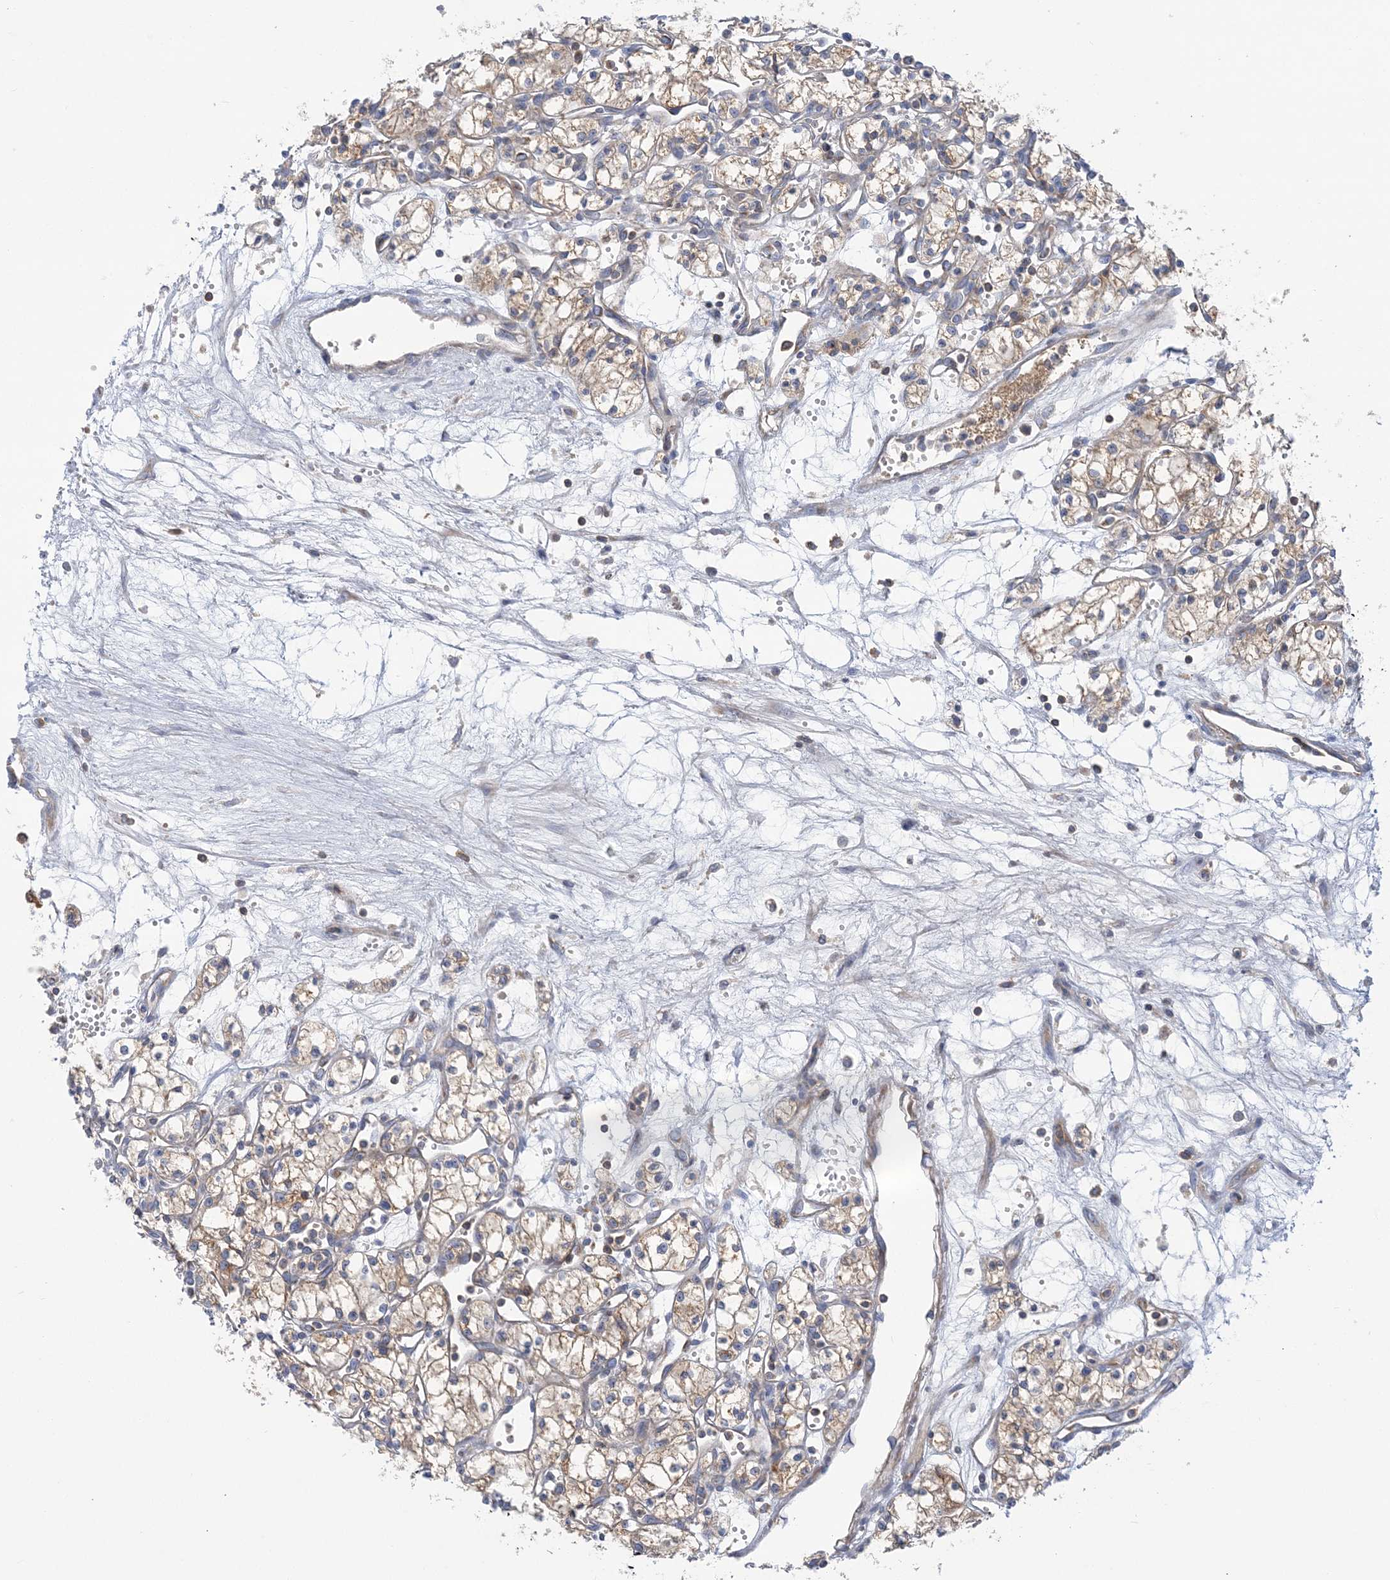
{"staining": {"intensity": "weak", "quantity": ">75%", "location": "cytoplasmic/membranous"}, "tissue": "renal cancer", "cell_type": "Tumor cells", "image_type": "cancer", "snomed": [{"axis": "morphology", "description": "Adenocarcinoma, NOS"}, {"axis": "topography", "description": "Kidney"}], "caption": "IHC micrograph of neoplastic tissue: human renal cancer (adenocarcinoma) stained using immunohistochemistry (IHC) demonstrates low levels of weak protein expression localized specifically in the cytoplasmic/membranous of tumor cells, appearing as a cytoplasmic/membranous brown color.", "gene": "FAM114A2", "patient": {"sex": "male", "age": 59}}